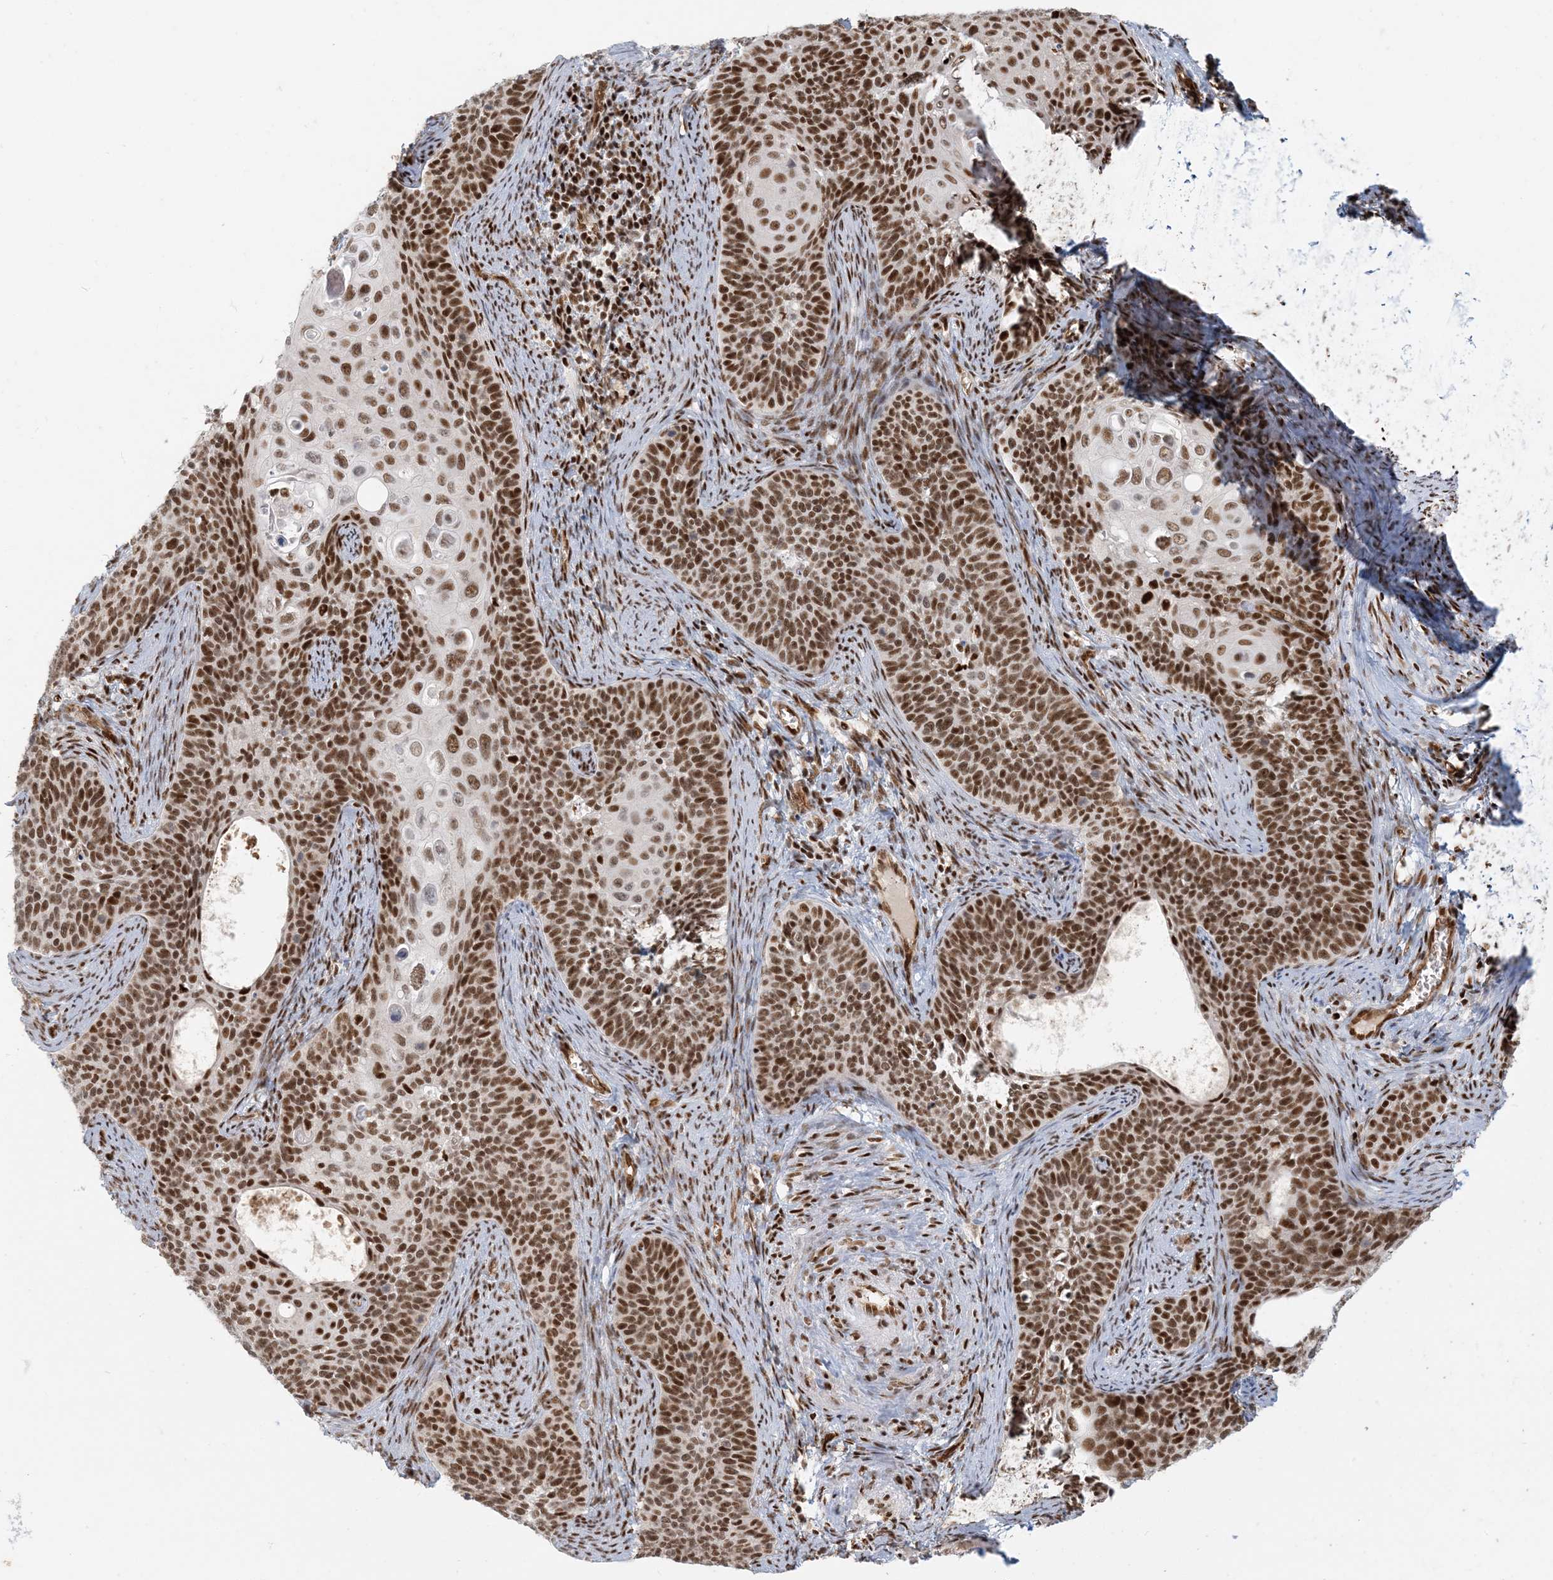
{"staining": {"intensity": "strong", "quantity": ">75%", "location": "nuclear"}, "tissue": "cervical cancer", "cell_type": "Tumor cells", "image_type": "cancer", "snomed": [{"axis": "morphology", "description": "Squamous cell carcinoma, NOS"}, {"axis": "topography", "description": "Cervix"}], "caption": "Immunohistochemistry (IHC) micrograph of human squamous cell carcinoma (cervical) stained for a protein (brown), which displays high levels of strong nuclear expression in about >75% of tumor cells.", "gene": "CKS2", "patient": {"sex": "female", "age": 33}}